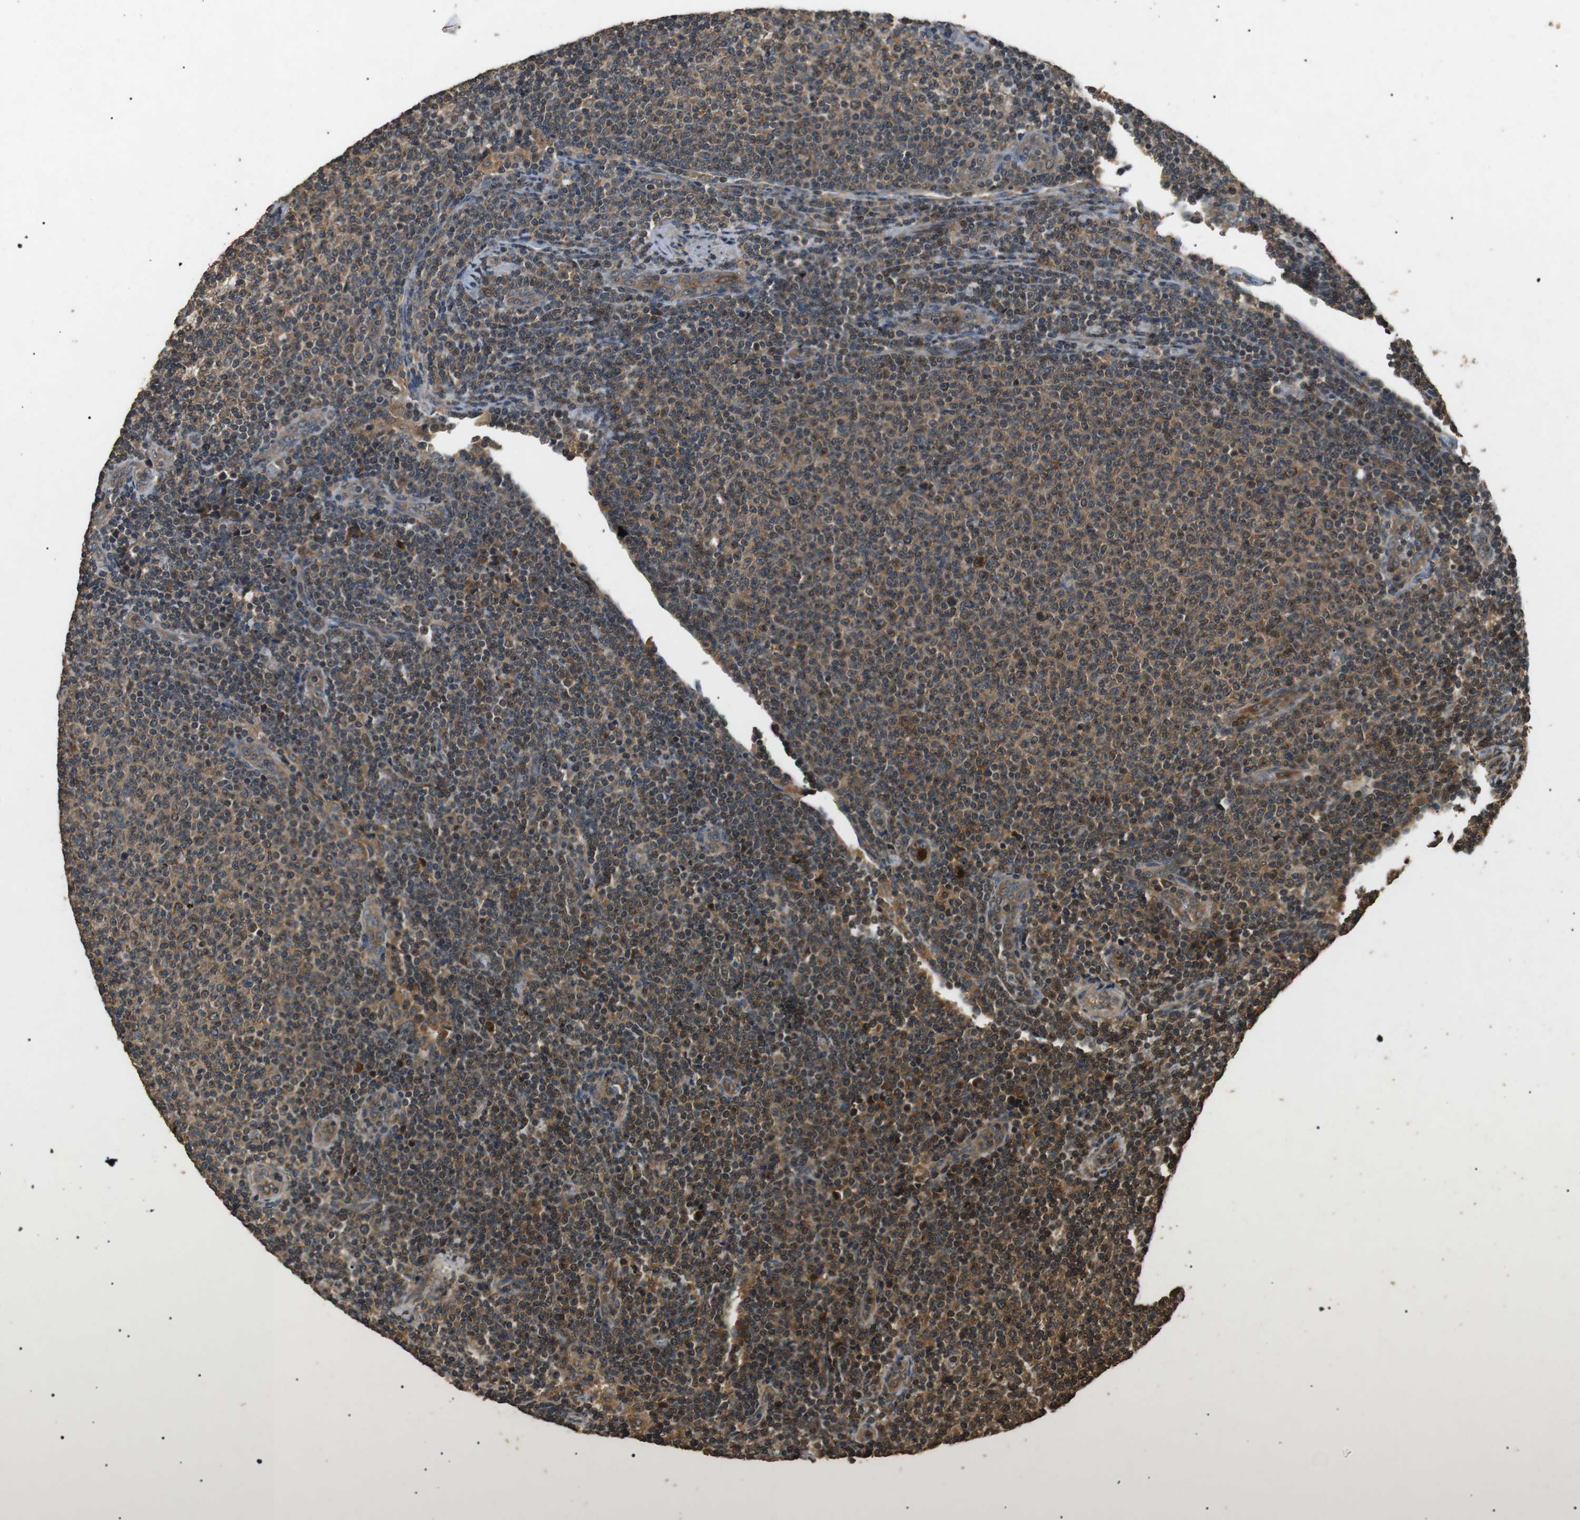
{"staining": {"intensity": "moderate", "quantity": ">75%", "location": "cytoplasmic/membranous"}, "tissue": "lymphoma", "cell_type": "Tumor cells", "image_type": "cancer", "snomed": [{"axis": "morphology", "description": "Malignant lymphoma, non-Hodgkin's type, Low grade"}, {"axis": "topography", "description": "Lymph node"}], "caption": "Immunohistochemical staining of human lymphoma exhibits moderate cytoplasmic/membranous protein expression in approximately >75% of tumor cells. Ihc stains the protein in brown and the nuclei are stained blue.", "gene": "TBC1D15", "patient": {"sex": "male", "age": 66}}